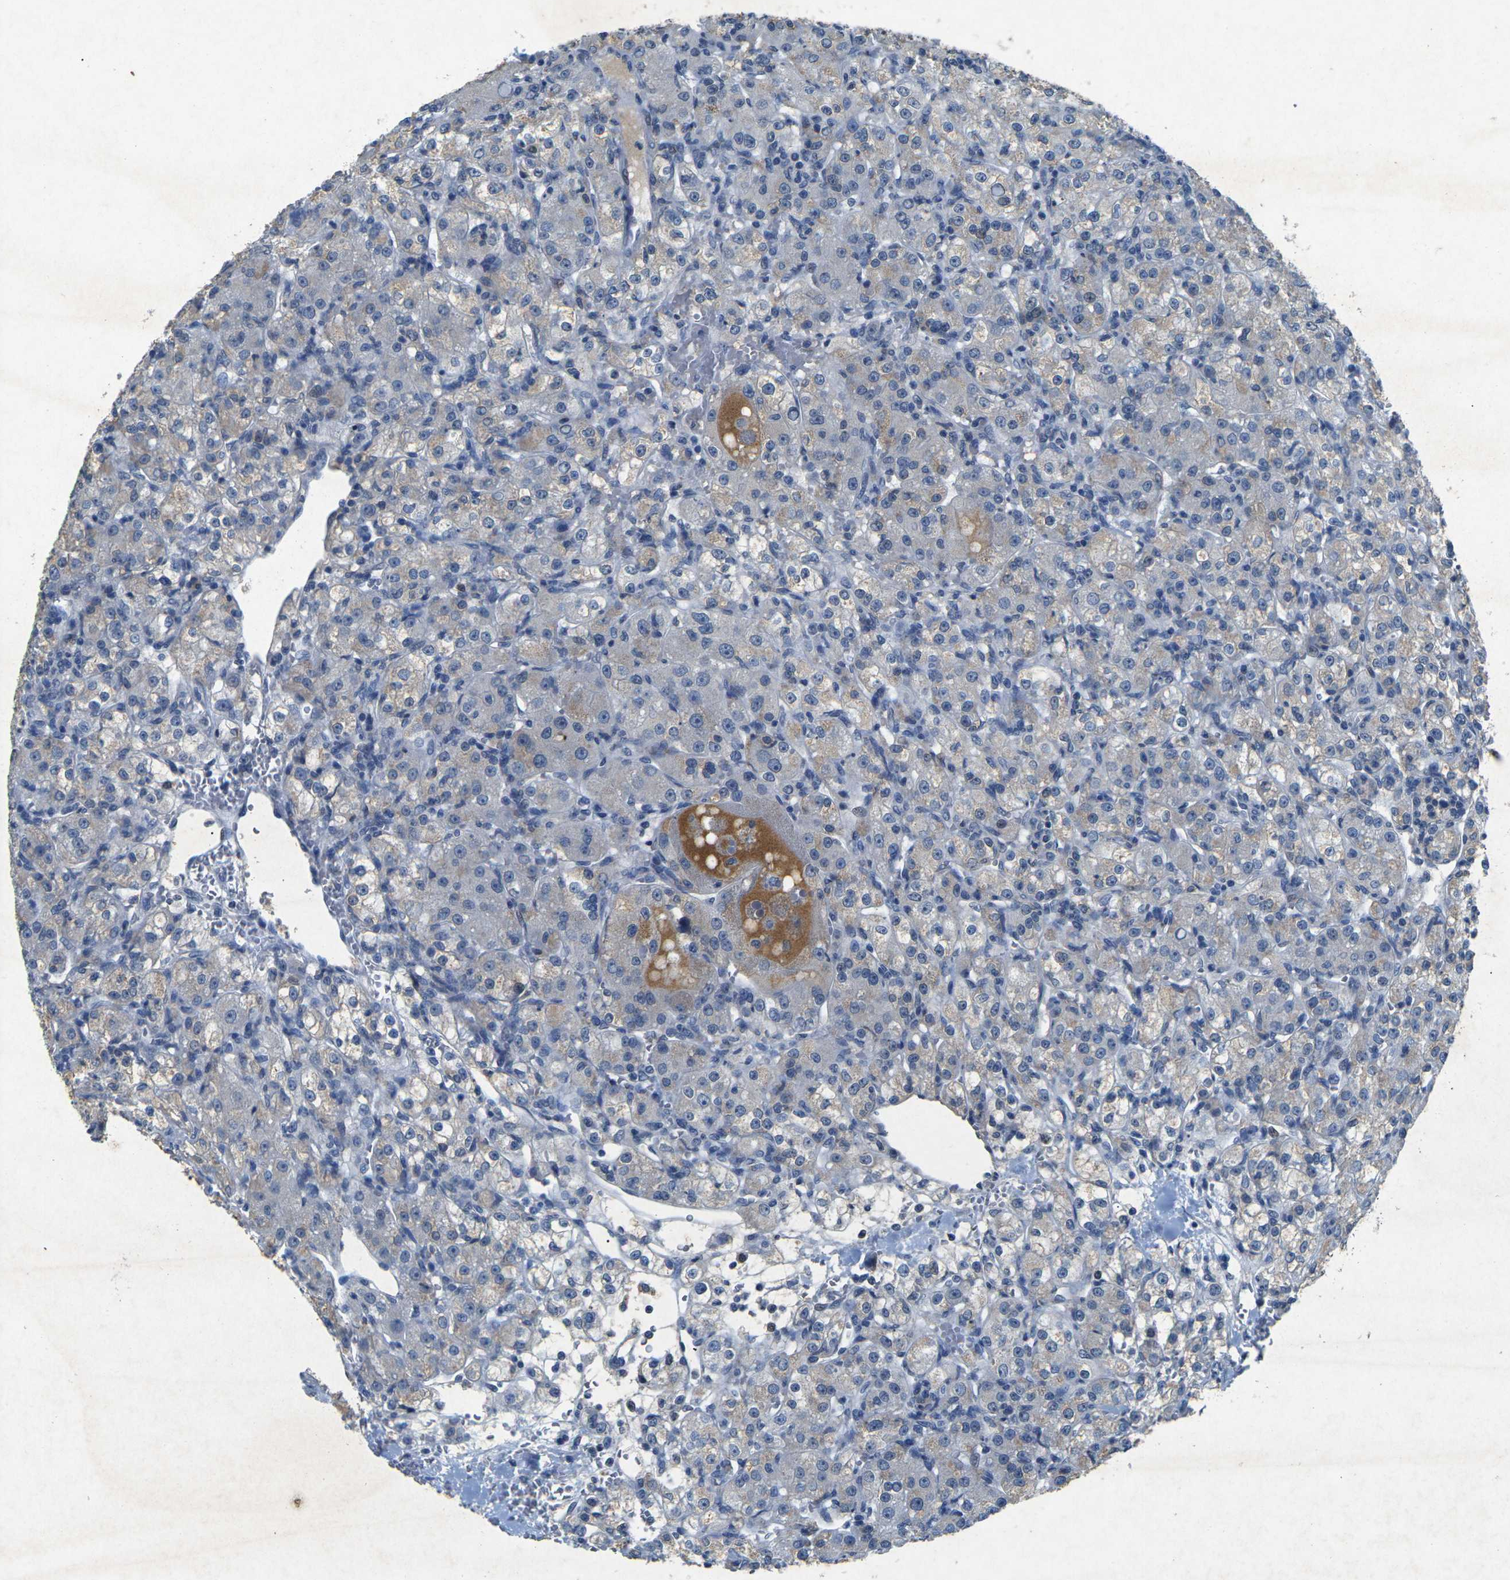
{"staining": {"intensity": "weak", "quantity": "<25%", "location": "cytoplasmic/membranous"}, "tissue": "renal cancer", "cell_type": "Tumor cells", "image_type": "cancer", "snomed": [{"axis": "morphology", "description": "Normal tissue, NOS"}, {"axis": "morphology", "description": "Adenocarcinoma, NOS"}, {"axis": "topography", "description": "Kidney"}], "caption": "The photomicrograph shows no significant expression in tumor cells of renal cancer.", "gene": "PLG", "patient": {"sex": "male", "age": 61}}